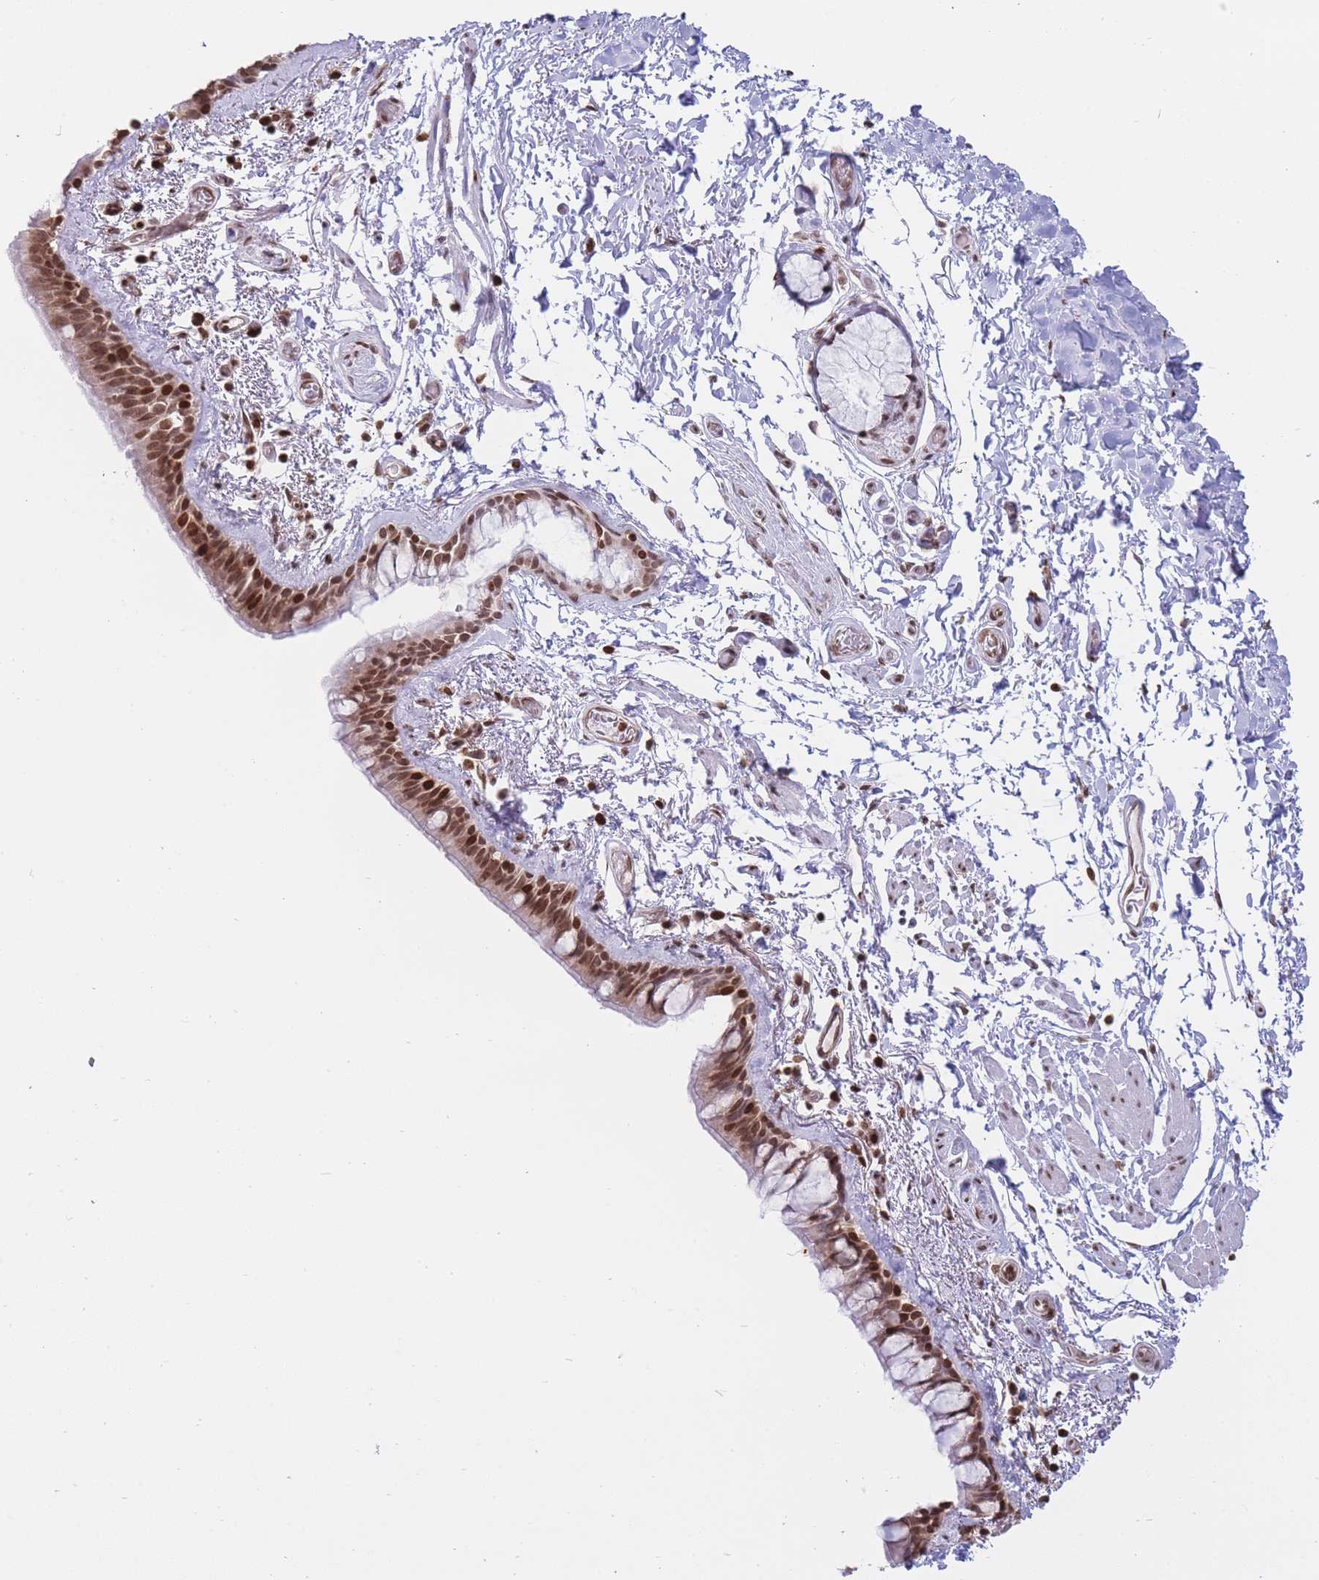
{"staining": {"intensity": "moderate", "quantity": ">75%", "location": "nuclear"}, "tissue": "bronchus", "cell_type": "Respiratory epithelial cells", "image_type": "normal", "snomed": [{"axis": "morphology", "description": "Normal tissue, NOS"}, {"axis": "topography", "description": "Cartilage tissue"}], "caption": "A micrograph of bronchus stained for a protein displays moderate nuclear brown staining in respiratory epithelial cells. (IHC, brightfield microscopy, high magnification).", "gene": "SHISAL1", "patient": {"sex": "male", "age": 63}}